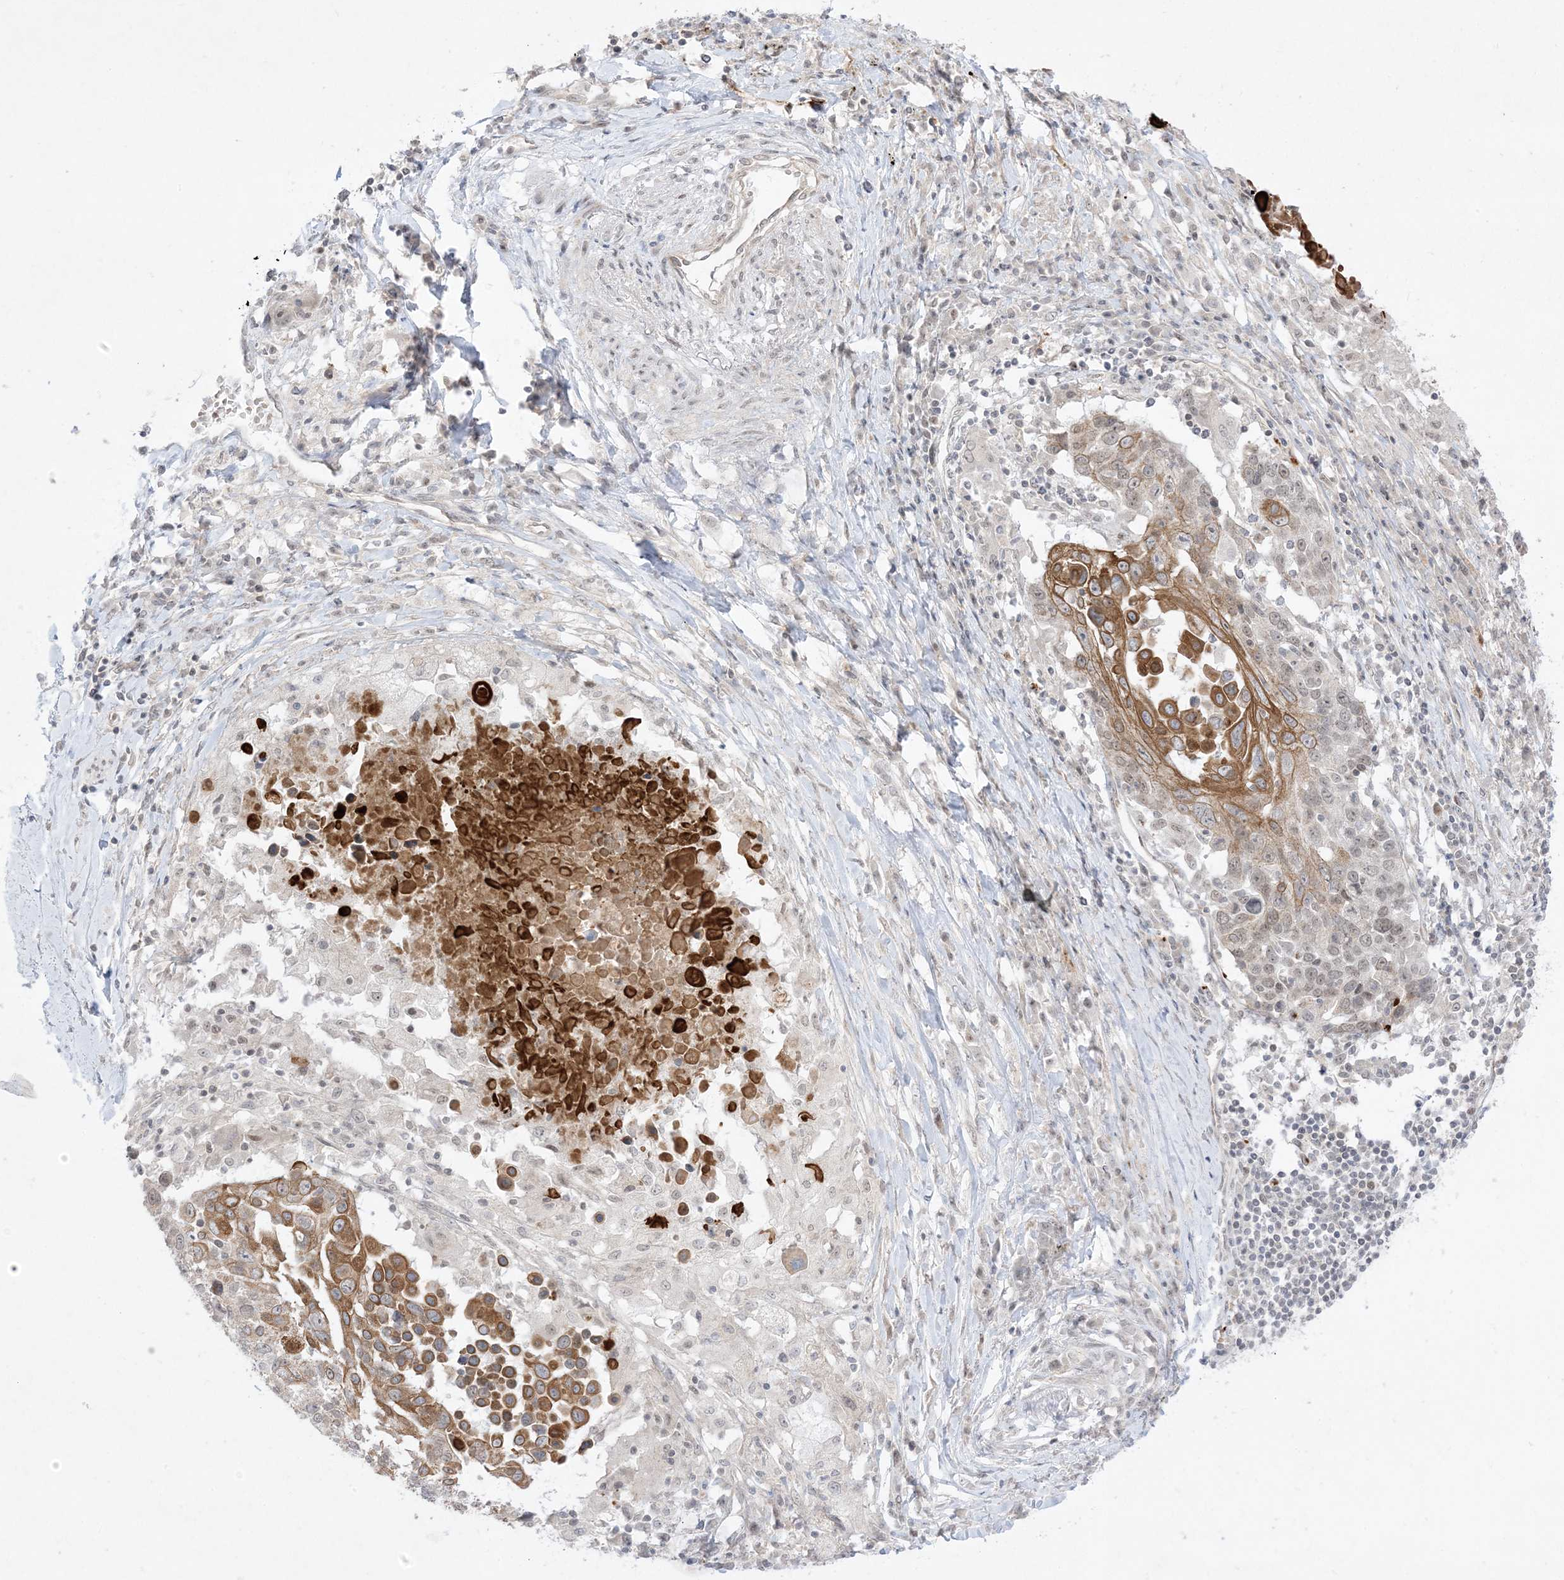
{"staining": {"intensity": "moderate", "quantity": "25%-75%", "location": "cytoplasmic/membranous,nuclear"}, "tissue": "lung cancer", "cell_type": "Tumor cells", "image_type": "cancer", "snomed": [{"axis": "morphology", "description": "Squamous cell carcinoma, NOS"}, {"axis": "topography", "description": "Lung"}], "caption": "Brown immunohistochemical staining in lung squamous cell carcinoma shows moderate cytoplasmic/membranous and nuclear expression in about 25%-75% of tumor cells.", "gene": "PTK6", "patient": {"sex": "male", "age": 66}}